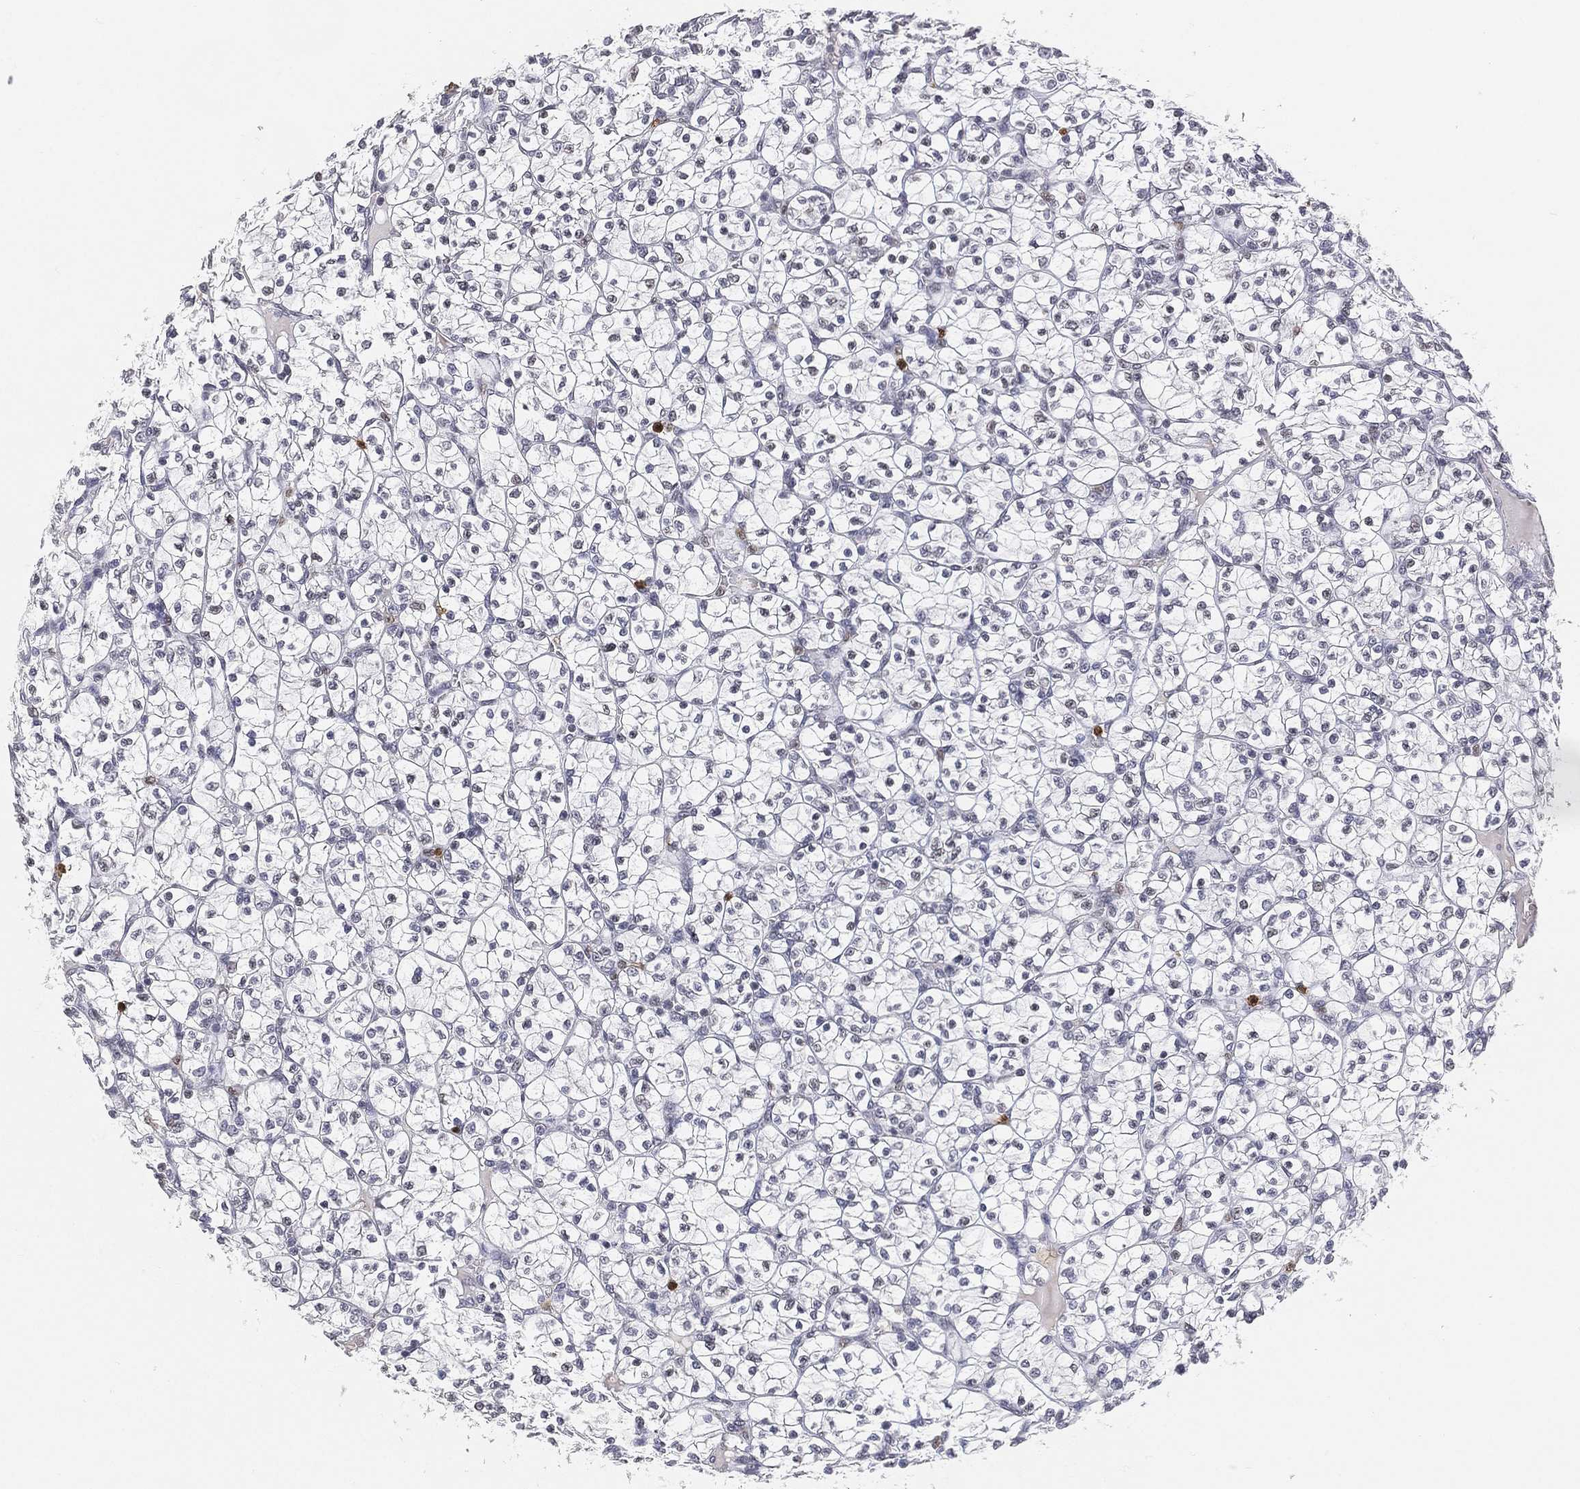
{"staining": {"intensity": "negative", "quantity": "none", "location": "none"}, "tissue": "renal cancer", "cell_type": "Tumor cells", "image_type": "cancer", "snomed": [{"axis": "morphology", "description": "Adenocarcinoma, NOS"}, {"axis": "topography", "description": "Kidney"}], "caption": "This is an immunohistochemistry (IHC) micrograph of renal cancer (adenocarcinoma). There is no positivity in tumor cells.", "gene": "ARG1", "patient": {"sex": "female", "age": 89}}